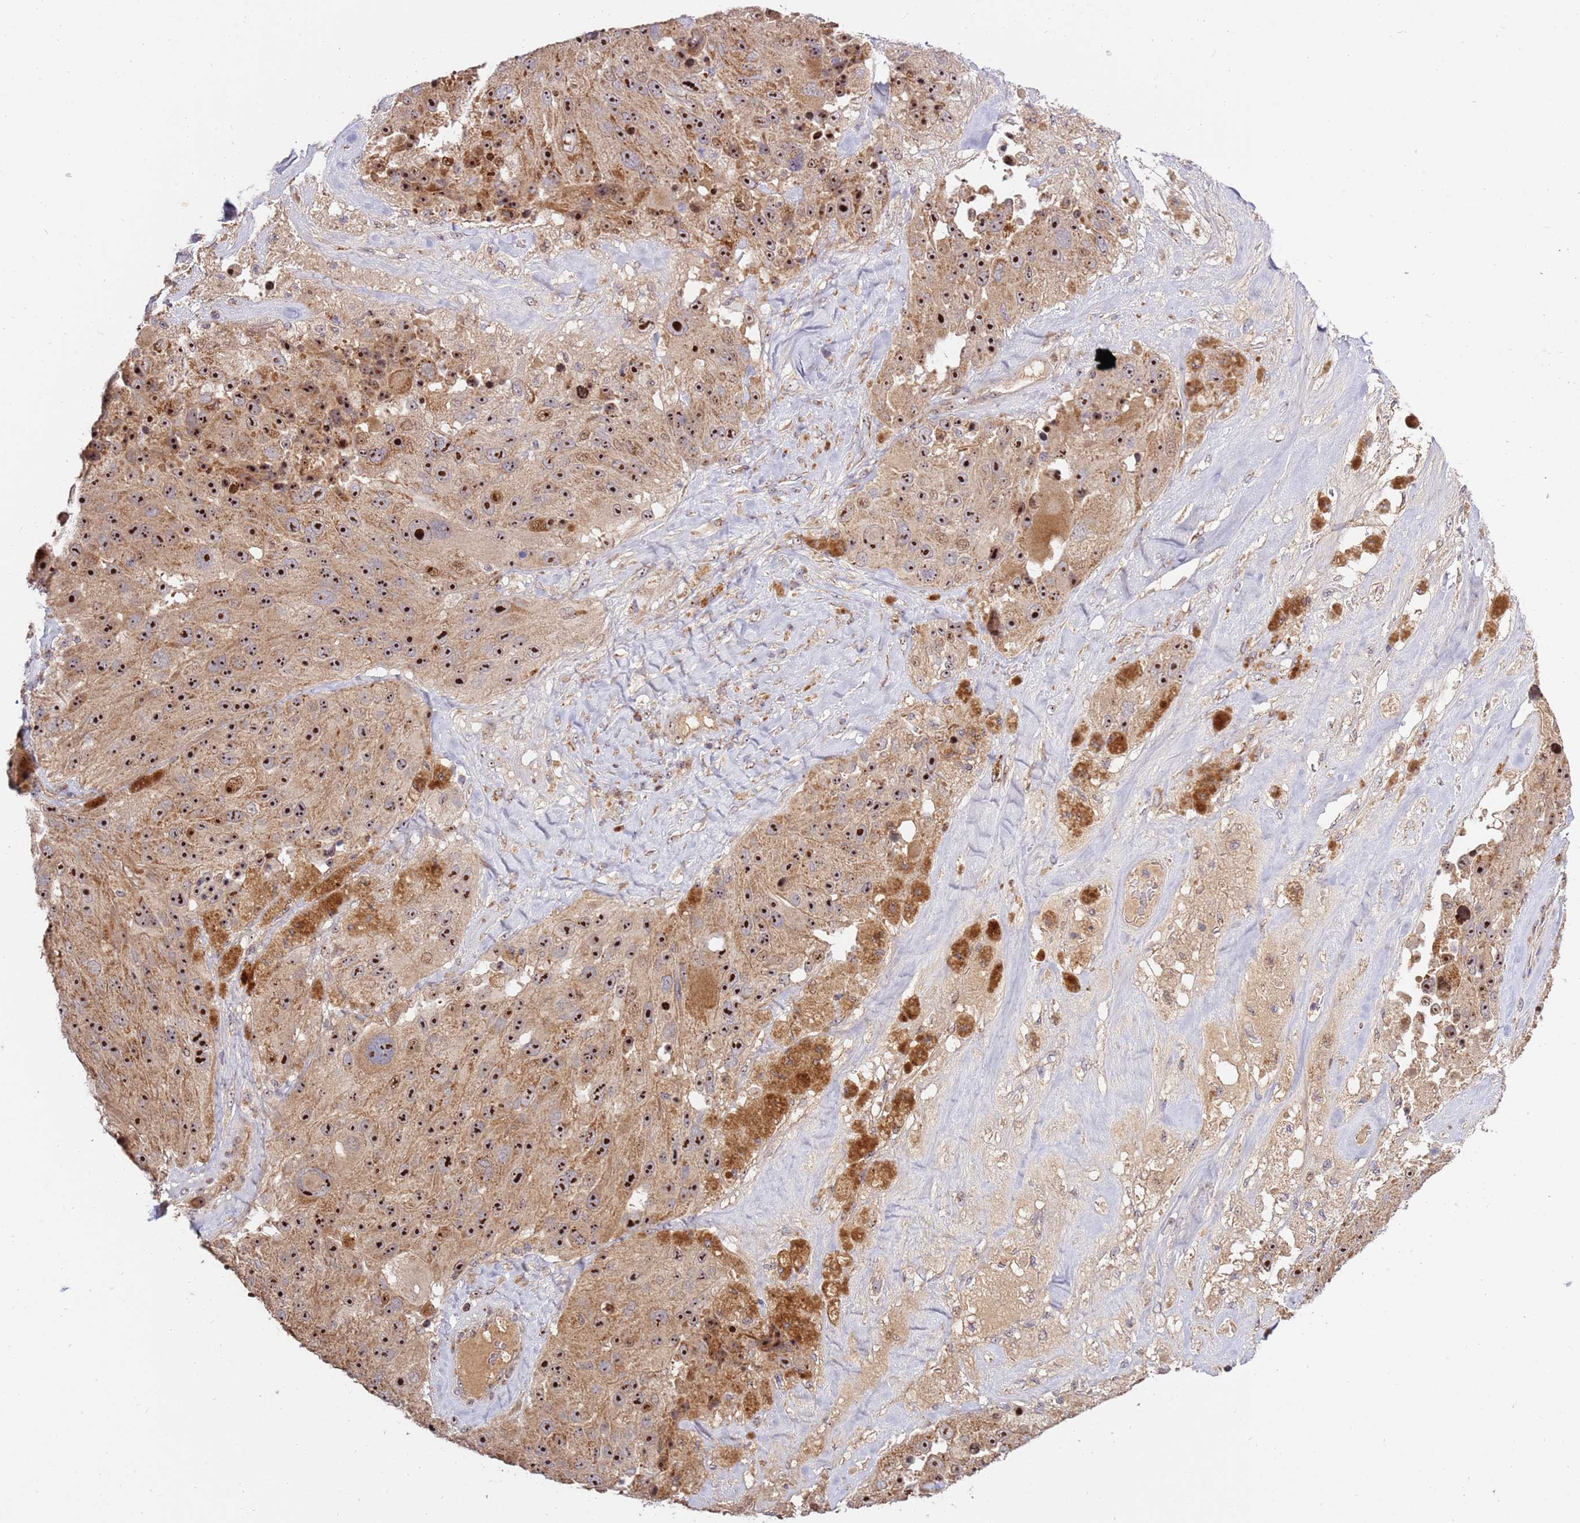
{"staining": {"intensity": "strong", "quantity": ">75%", "location": "cytoplasmic/membranous,nuclear"}, "tissue": "melanoma", "cell_type": "Tumor cells", "image_type": "cancer", "snomed": [{"axis": "morphology", "description": "Malignant melanoma, Metastatic site"}, {"axis": "topography", "description": "Lymph node"}], "caption": "Protein staining of malignant melanoma (metastatic site) tissue exhibits strong cytoplasmic/membranous and nuclear expression in about >75% of tumor cells.", "gene": "KIF25", "patient": {"sex": "male", "age": 62}}